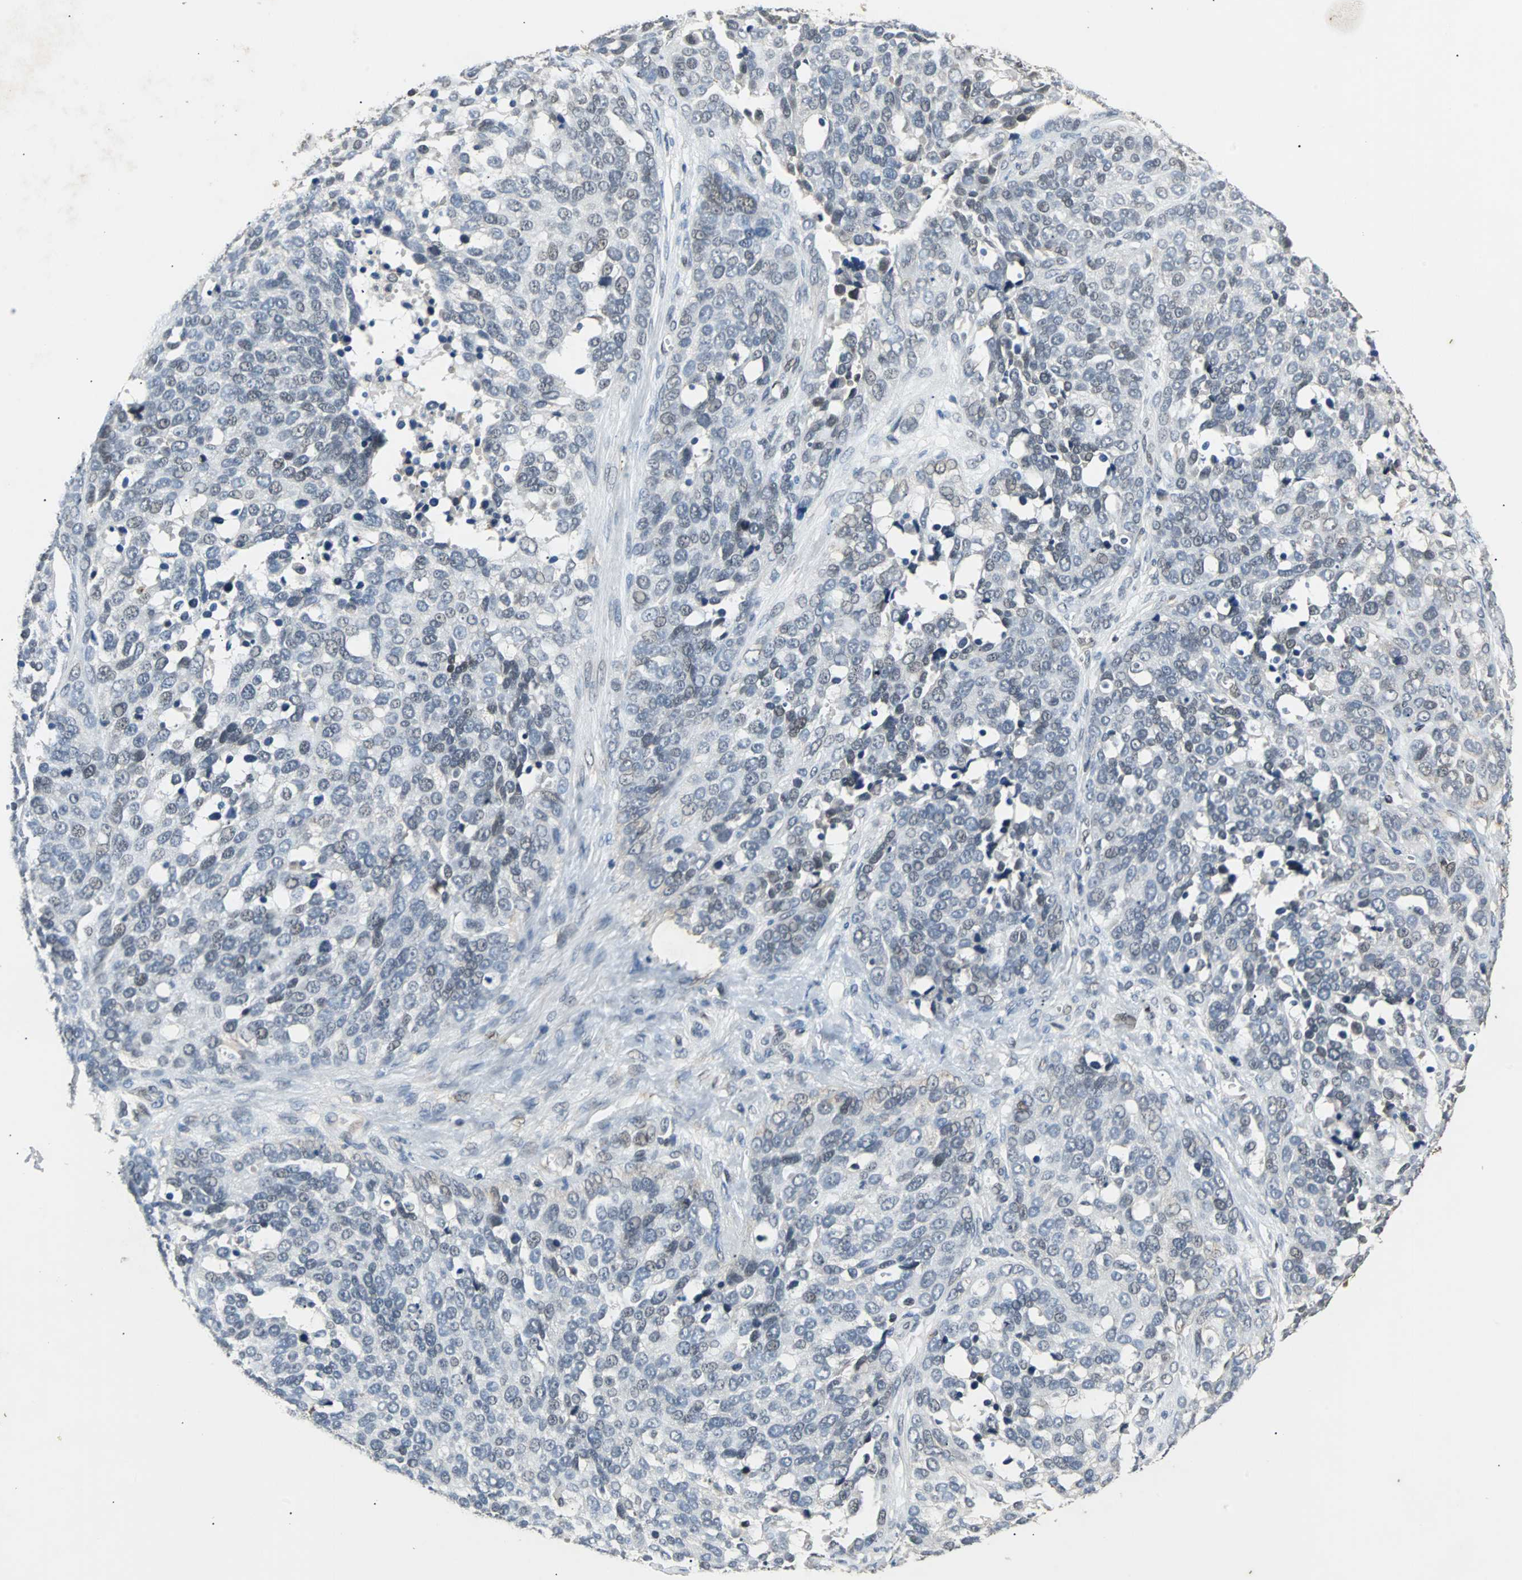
{"staining": {"intensity": "negative", "quantity": "none", "location": "none"}, "tissue": "ovarian cancer", "cell_type": "Tumor cells", "image_type": "cancer", "snomed": [{"axis": "morphology", "description": "Cystadenocarcinoma, serous, NOS"}, {"axis": "topography", "description": "Ovary"}], "caption": "IHC histopathology image of neoplastic tissue: ovarian cancer (serous cystadenocarcinoma) stained with DAB demonstrates no significant protein positivity in tumor cells.", "gene": "PHC1", "patient": {"sex": "female", "age": 44}}